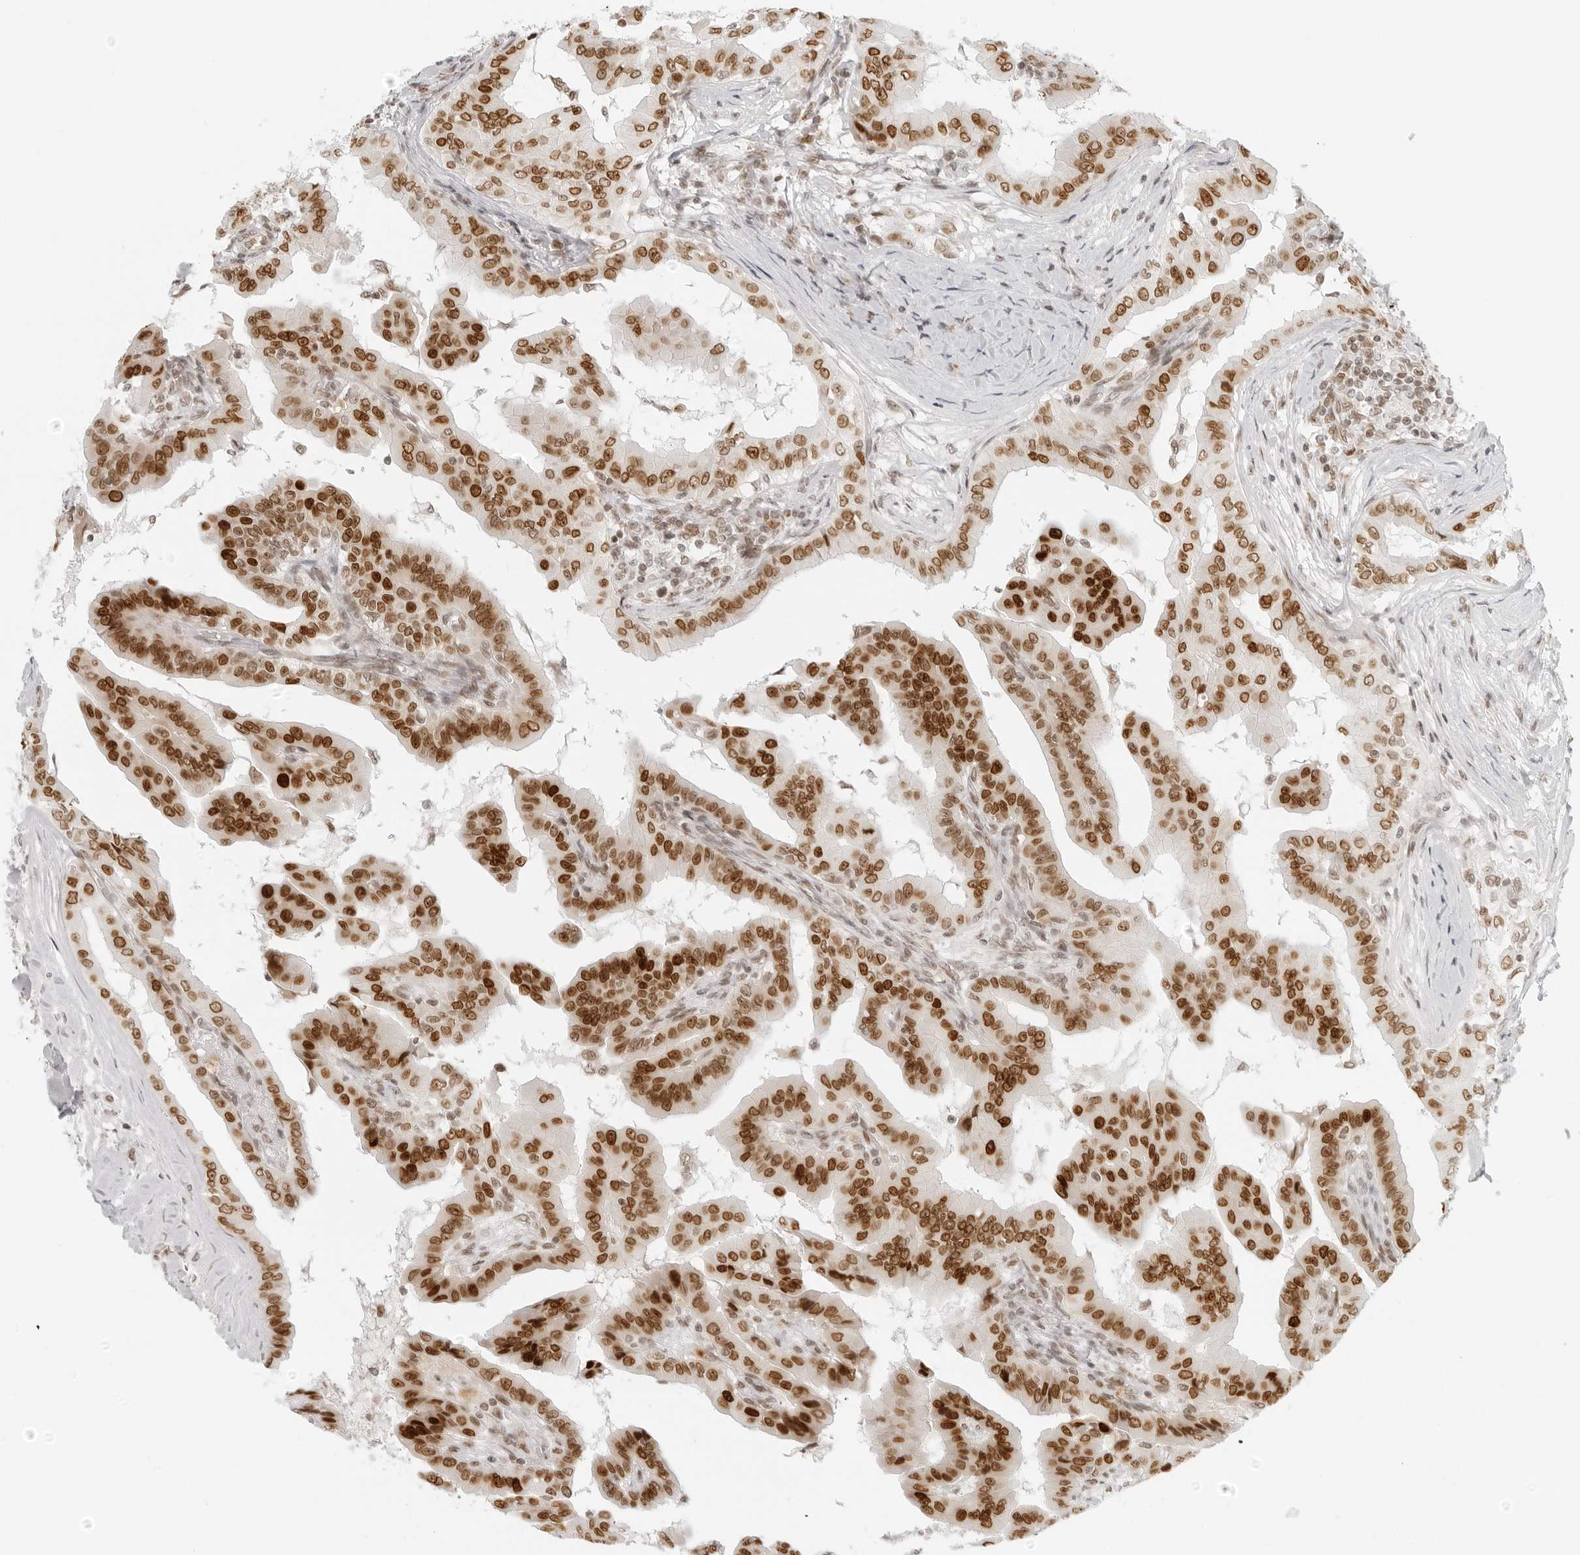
{"staining": {"intensity": "strong", "quantity": ">75%", "location": "nuclear"}, "tissue": "thyroid cancer", "cell_type": "Tumor cells", "image_type": "cancer", "snomed": [{"axis": "morphology", "description": "Papillary adenocarcinoma, NOS"}, {"axis": "topography", "description": "Thyroid gland"}], "caption": "Thyroid cancer stained with DAB (3,3'-diaminobenzidine) immunohistochemistry (IHC) reveals high levels of strong nuclear expression in approximately >75% of tumor cells.", "gene": "RCC1", "patient": {"sex": "male", "age": 33}}